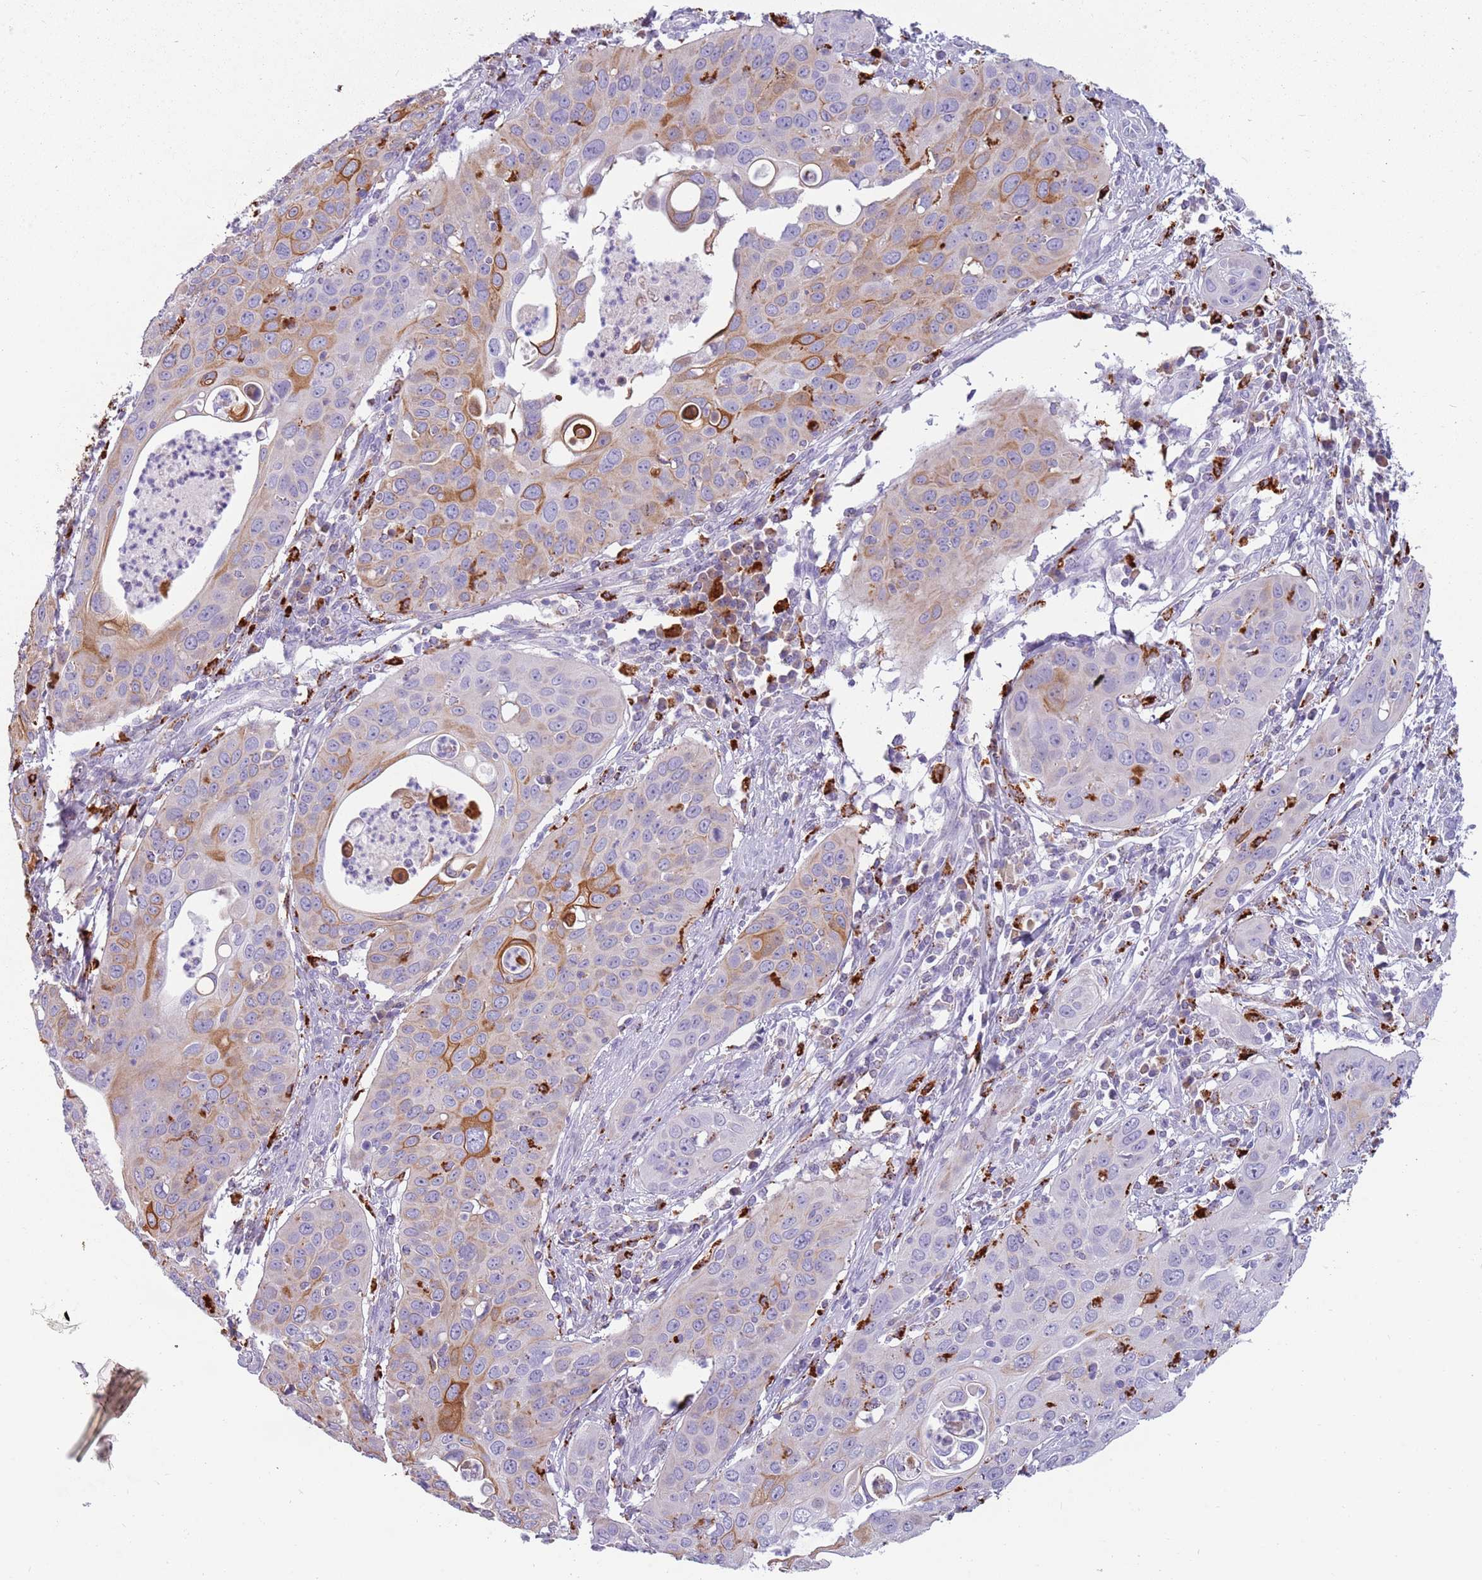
{"staining": {"intensity": "moderate", "quantity": "<25%", "location": "cytoplasmic/membranous"}, "tissue": "cervical cancer", "cell_type": "Tumor cells", "image_type": "cancer", "snomed": [{"axis": "morphology", "description": "Squamous cell carcinoma, NOS"}, {"axis": "topography", "description": "Cervix"}], "caption": "Immunohistochemical staining of human cervical cancer displays moderate cytoplasmic/membranous protein positivity in about <25% of tumor cells.", "gene": "NWD2", "patient": {"sex": "female", "age": 36}}